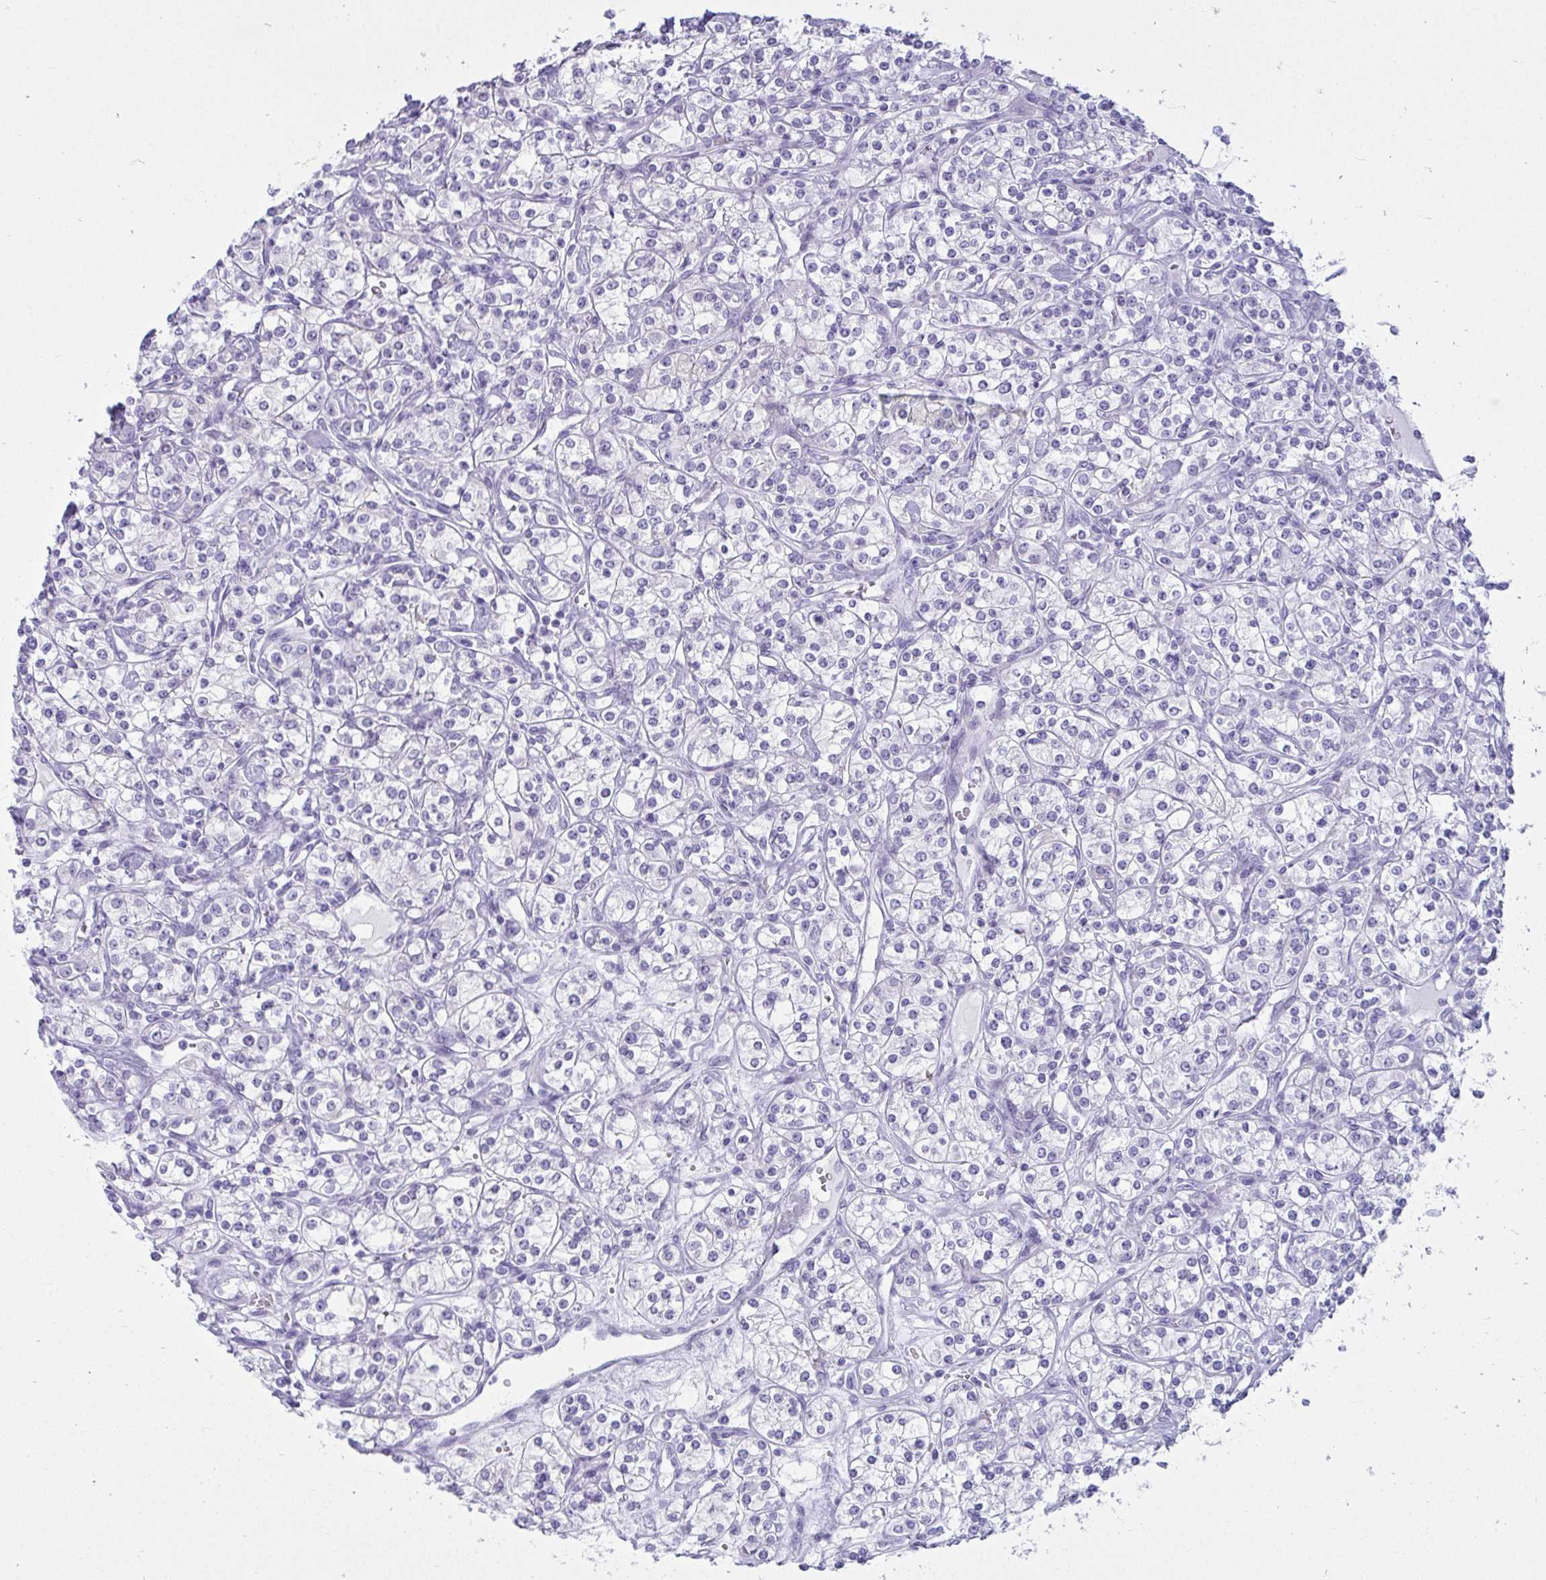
{"staining": {"intensity": "negative", "quantity": "none", "location": "none"}, "tissue": "renal cancer", "cell_type": "Tumor cells", "image_type": "cancer", "snomed": [{"axis": "morphology", "description": "Adenocarcinoma, NOS"}, {"axis": "topography", "description": "Kidney"}], "caption": "There is no significant staining in tumor cells of renal adenocarcinoma.", "gene": "CLGN", "patient": {"sex": "male", "age": 77}}